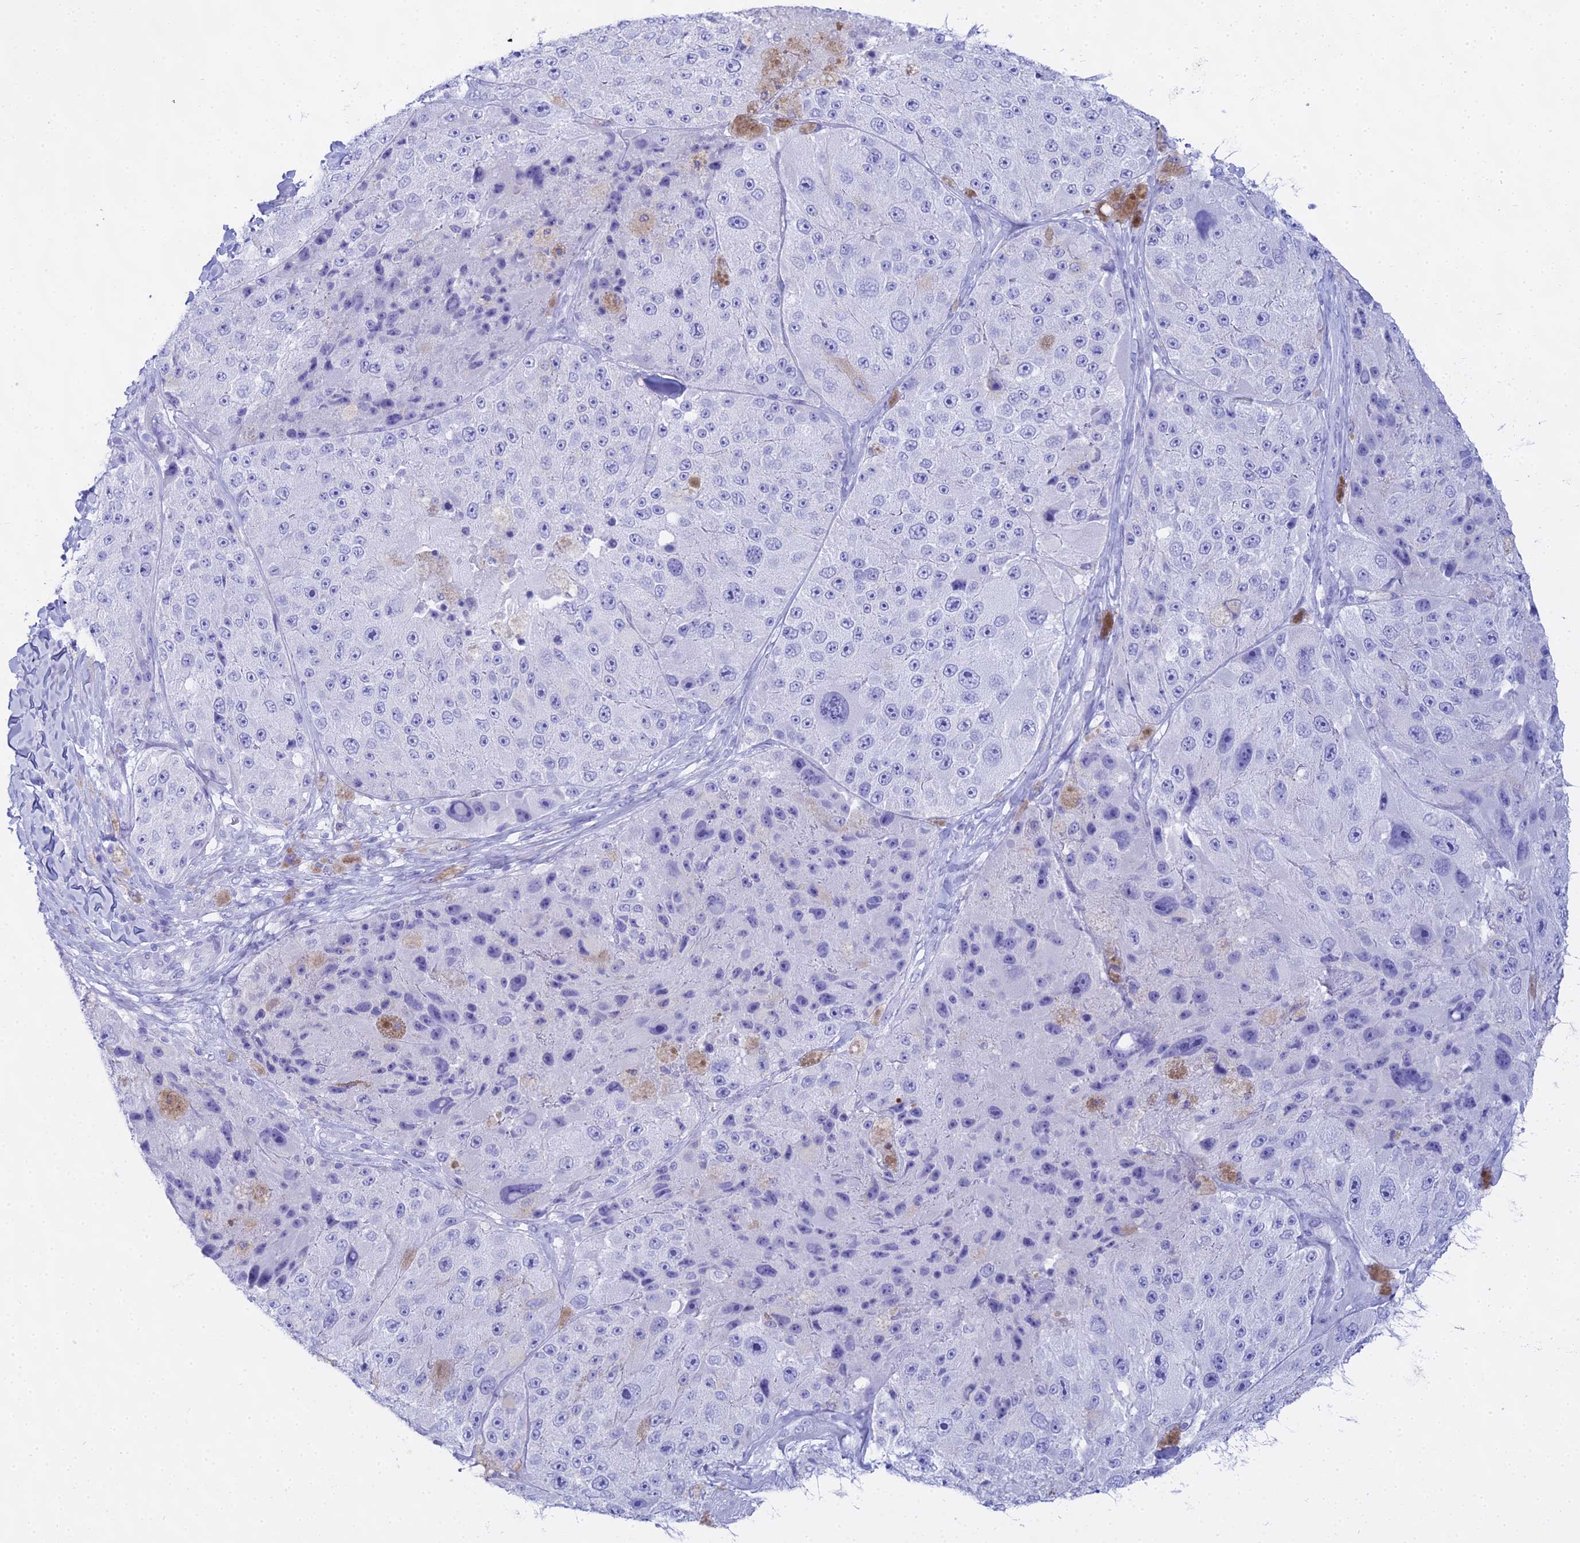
{"staining": {"intensity": "negative", "quantity": "none", "location": "none"}, "tissue": "melanoma", "cell_type": "Tumor cells", "image_type": "cancer", "snomed": [{"axis": "morphology", "description": "Malignant melanoma, Metastatic site"}, {"axis": "topography", "description": "Lymph node"}], "caption": "This histopathology image is of malignant melanoma (metastatic site) stained with immunohistochemistry to label a protein in brown with the nuclei are counter-stained blue. There is no expression in tumor cells.", "gene": "CGB2", "patient": {"sex": "male", "age": 62}}